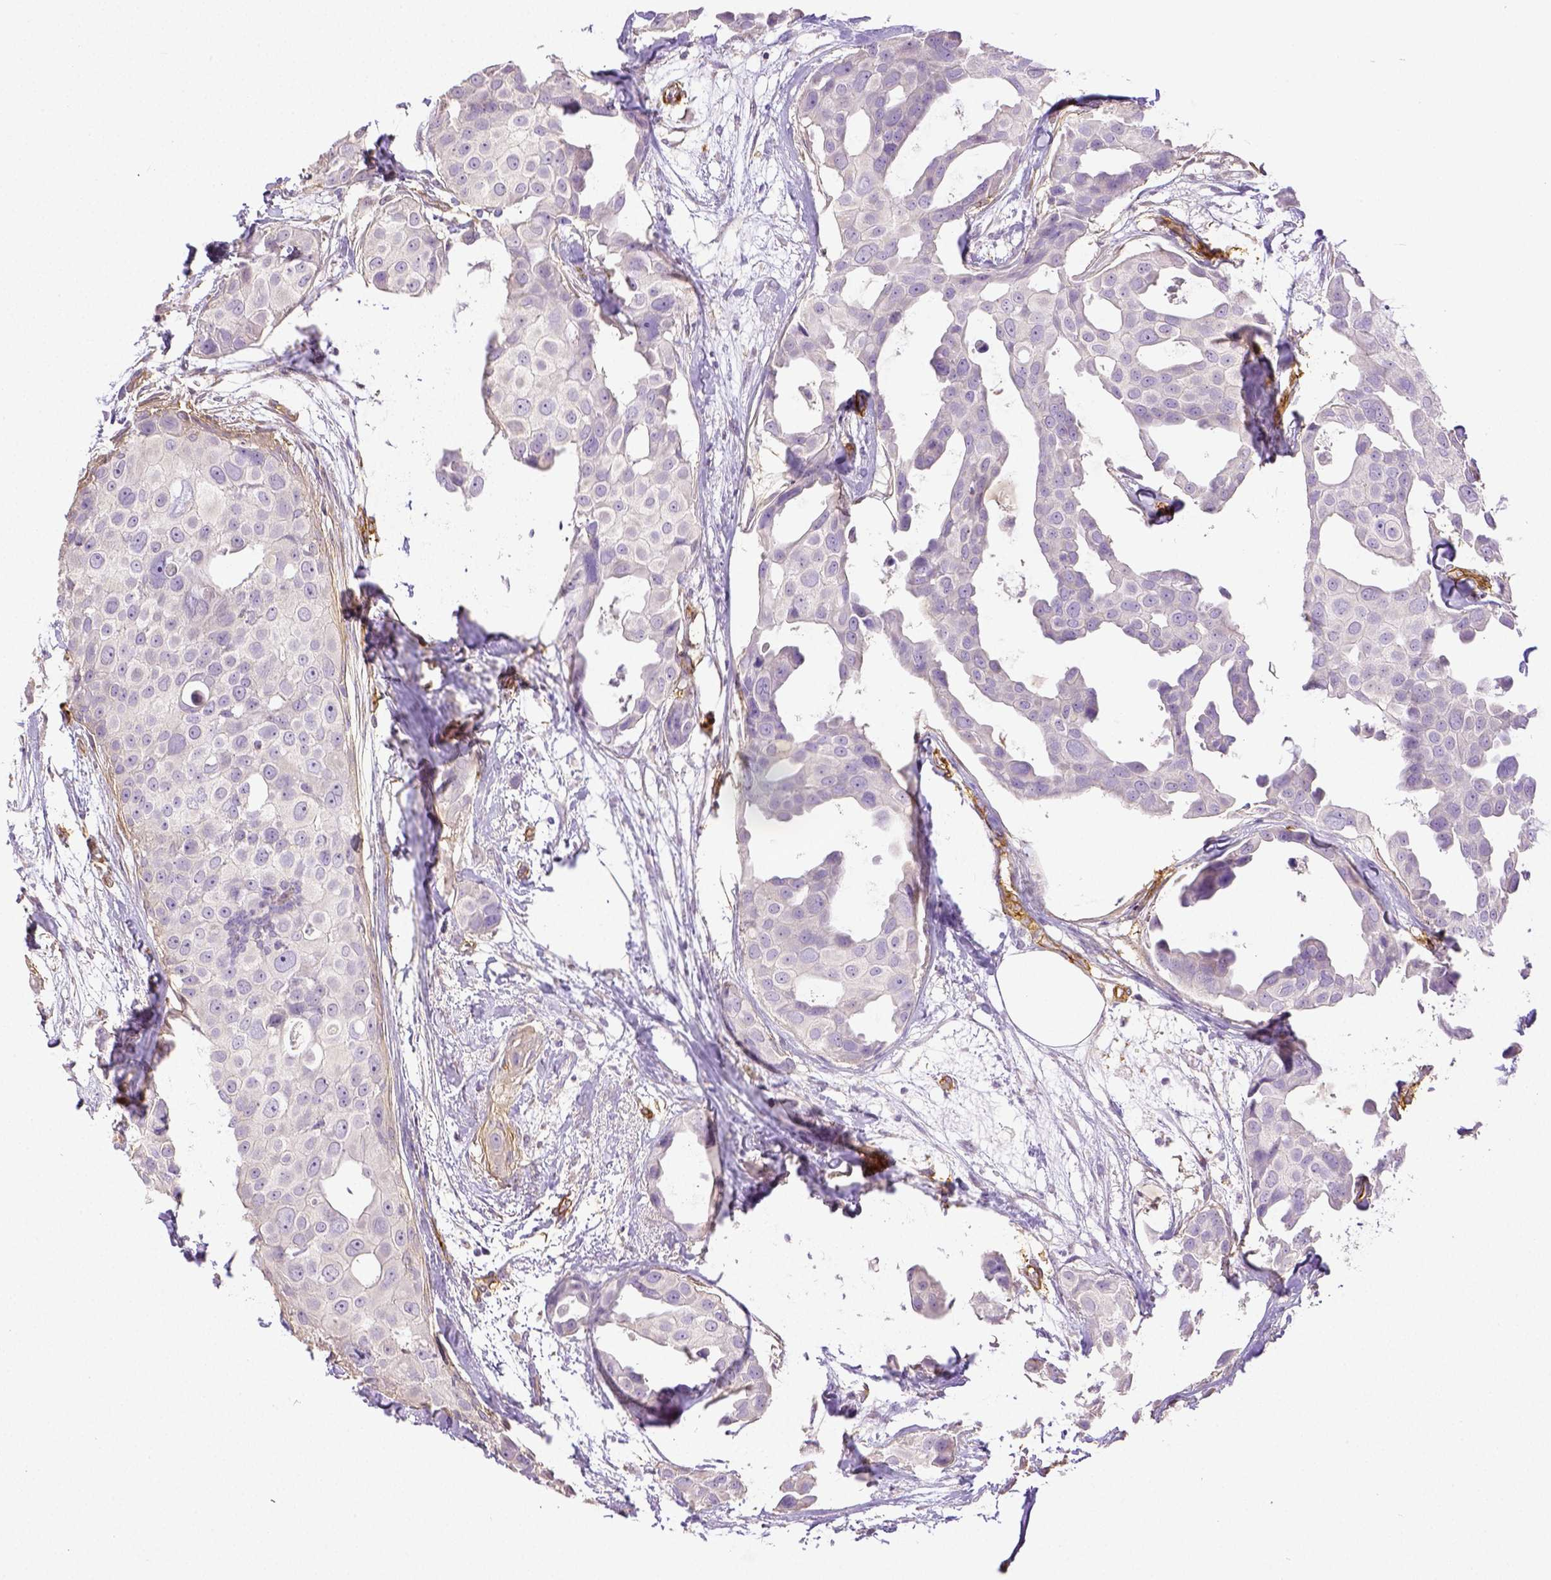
{"staining": {"intensity": "negative", "quantity": "none", "location": "none"}, "tissue": "breast cancer", "cell_type": "Tumor cells", "image_type": "cancer", "snomed": [{"axis": "morphology", "description": "Duct carcinoma"}, {"axis": "topography", "description": "Breast"}], "caption": "This photomicrograph is of breast intraductal carcinoma stained with immunohistochemistry (IHC) to label a protein in brown with the nuclei are counter-stained blue. There is no staining in tumor cells.", "gene": "THY1", "patient": {"sex": "female", "age": 38}}